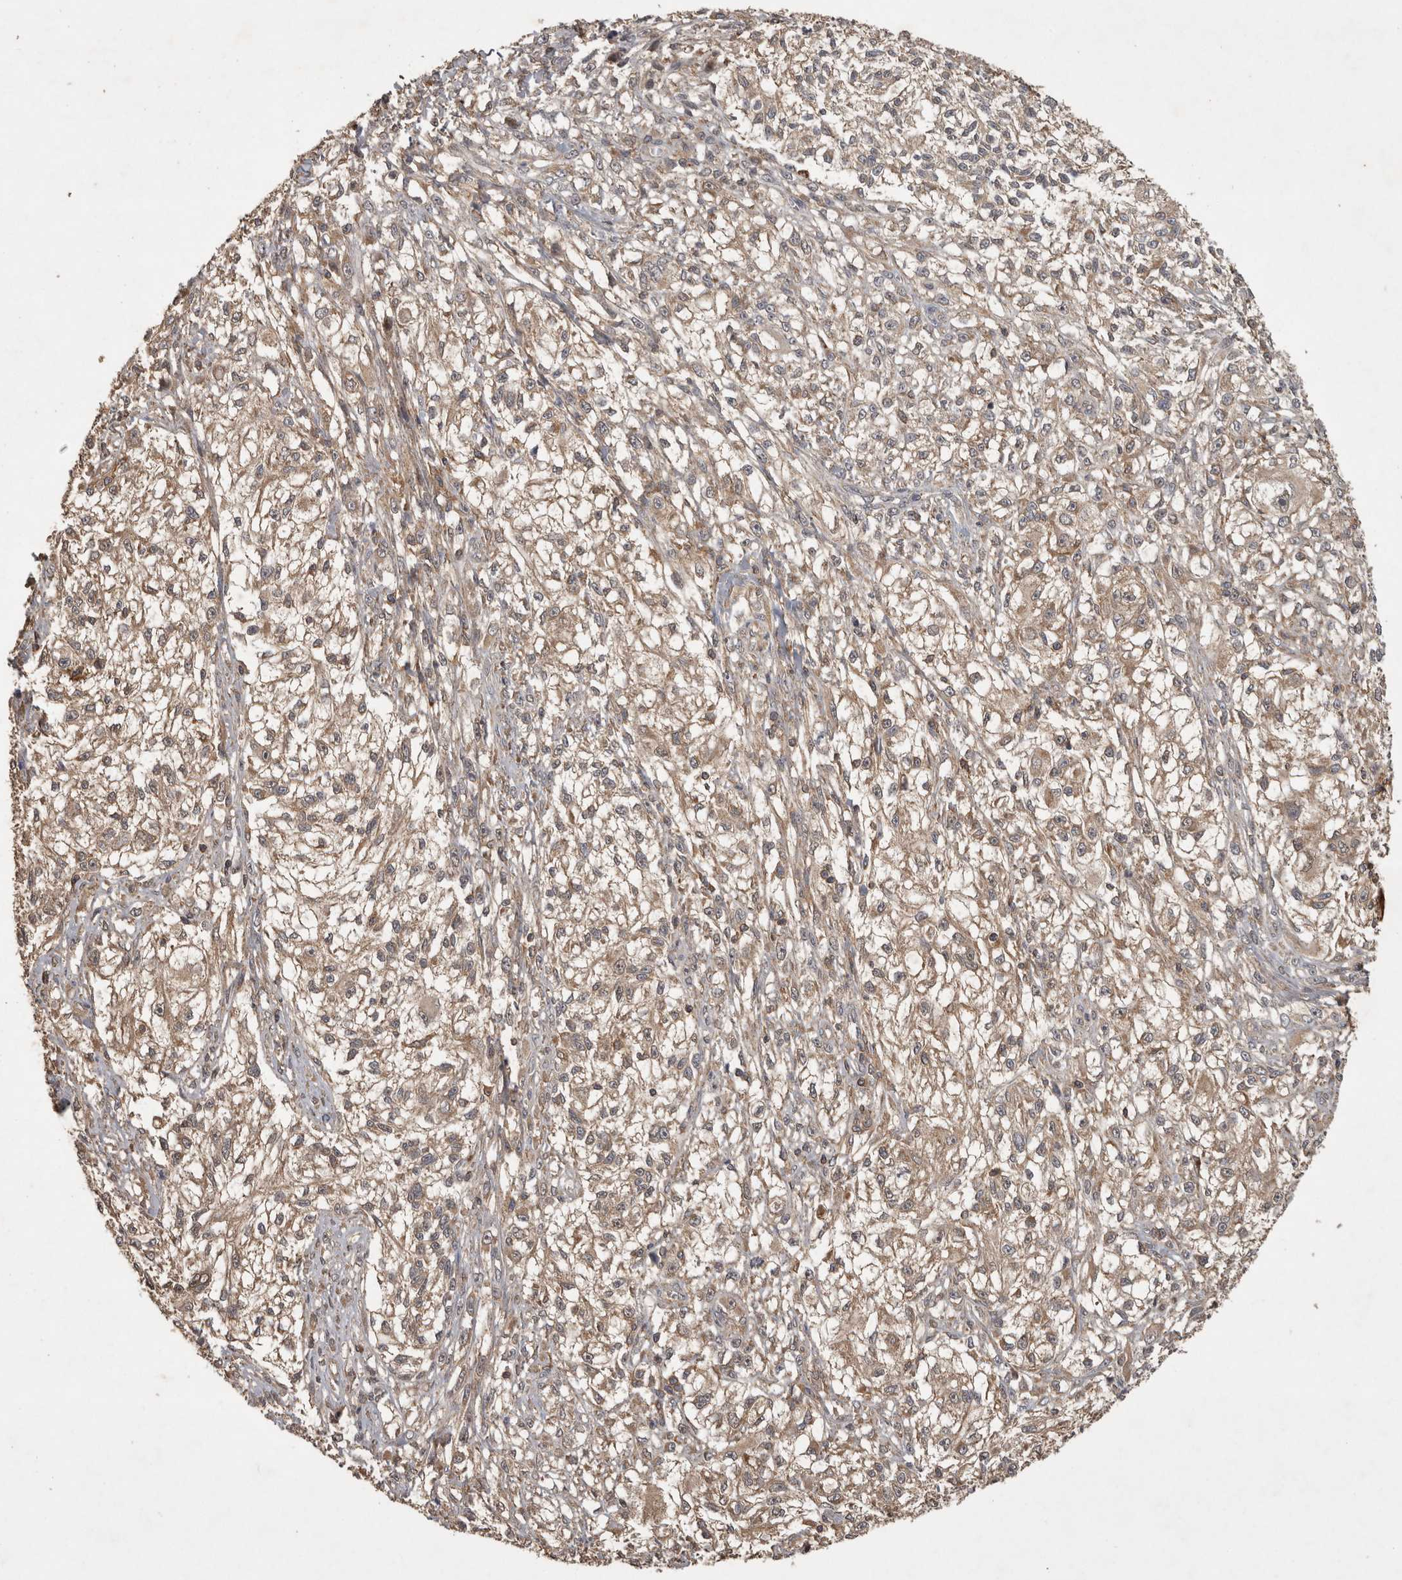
{"staining": {"intensity": "weak", "quantity": ">75%", "location": "cytoplasmic/membranous"}, "tissue": "melanoma", "cell_type": "Tumor cells", "image_type": "cancer", "snomed": [{"axis": "morphology", "description": "Malignant melanoma, NOS"}, {"axis": "topography", "description": "Skin of head"}], "caption": "There is low levels of weak cytoplasmic/membranous staining in tumor cells of malignant melanoma, as demonstrated by immunohistochemical staining (brown color).", "gene": "TRMT61B", "patient": {"sex": "male", "age": 83}}